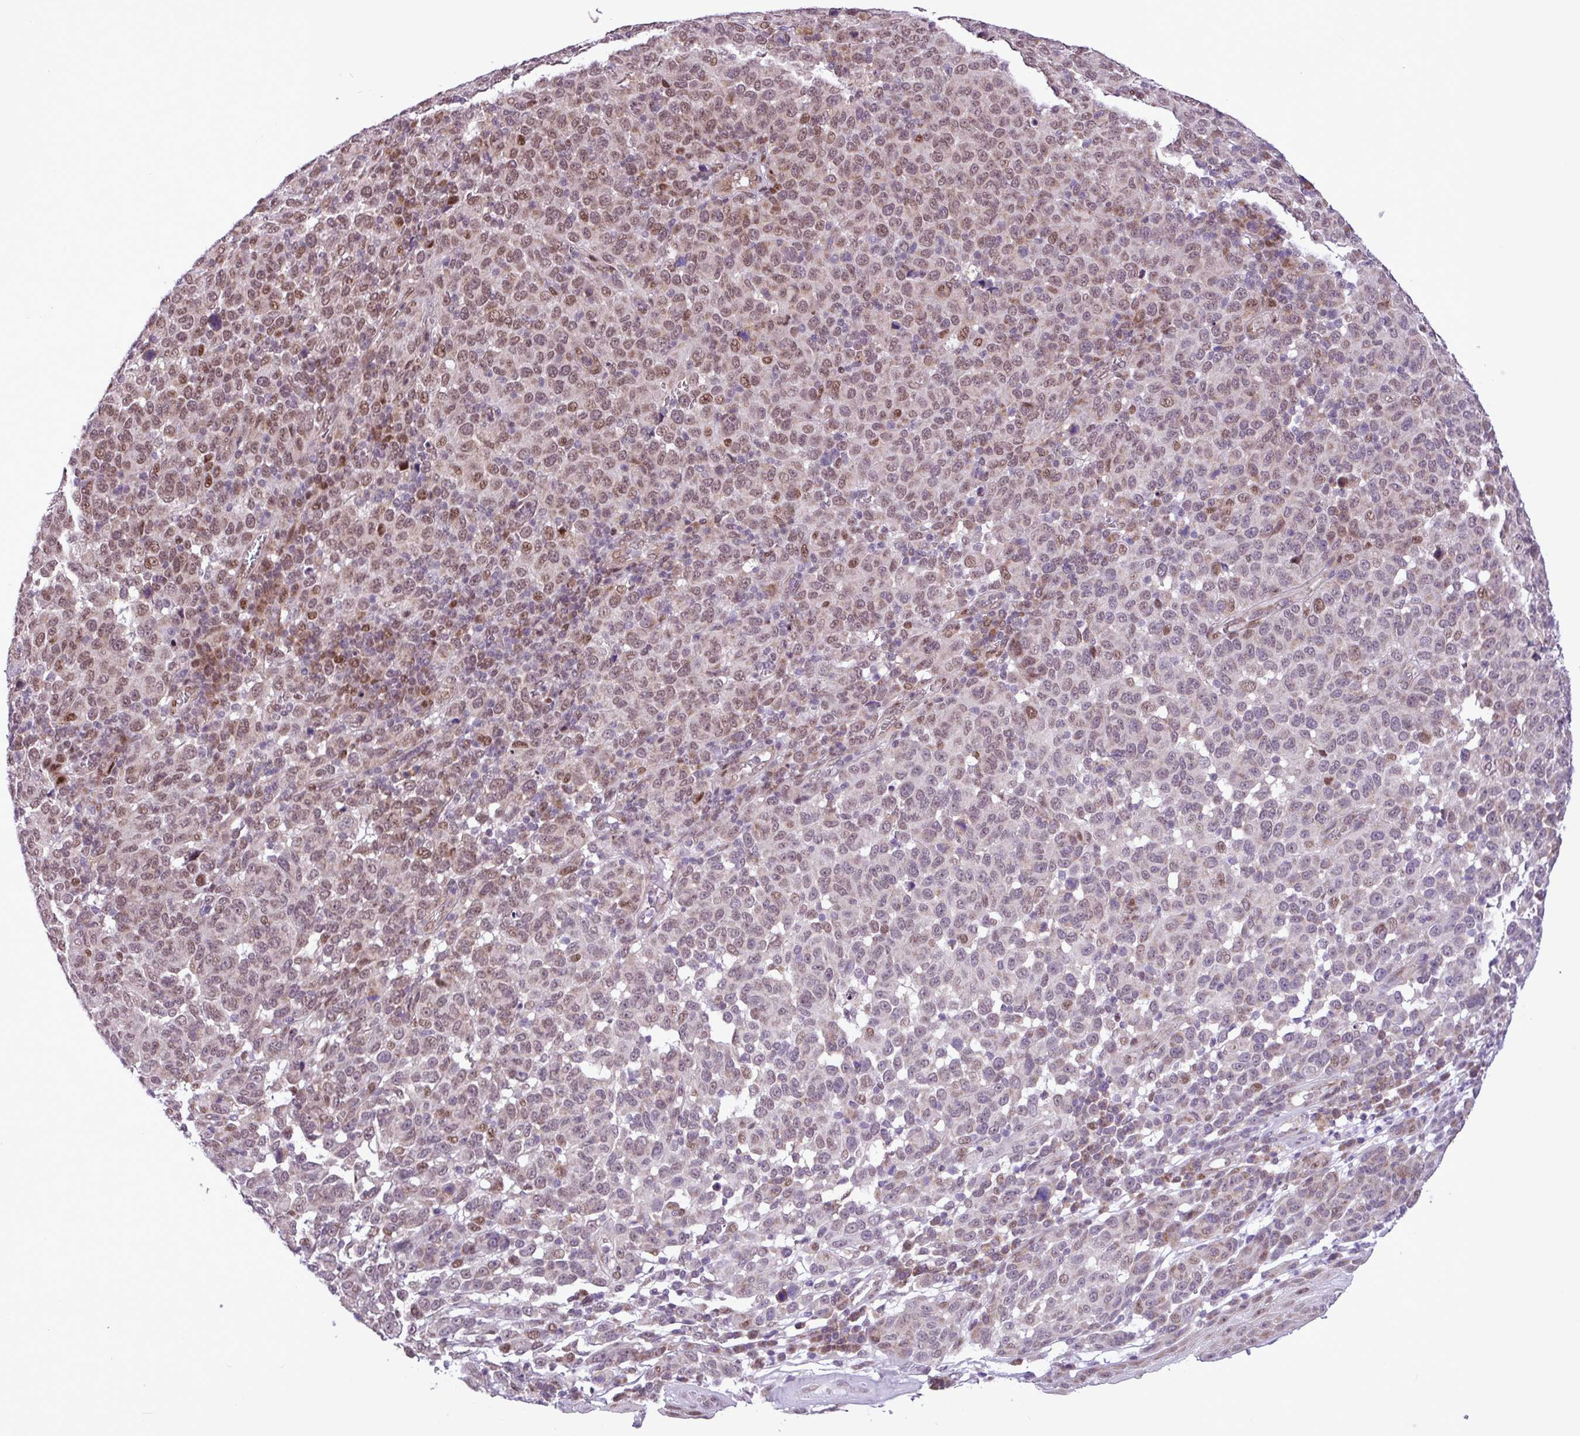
{"staining": {"intensity": "moderate", "quantity": "25%-75%", "location": "nuclear"}, "tissue": "melanoma", "cell_type": "Tumor cells", "image_type": "cancer", "snomed": [{"axis": "morphology", "description": "Malignant melanoma, NOS"}, {"axis": "topography", "description": "Skin"}], "caption": "Brown immunohistochemical staining in malignant melanoma demonstrates moderate nuclear staining in approximately 25%-75% of tumor cells. (Brightfield microscopy of DAB IHC at high magnification).", "gene": "ZNF354A", "patient": {"sex": "male", "age": 49}}